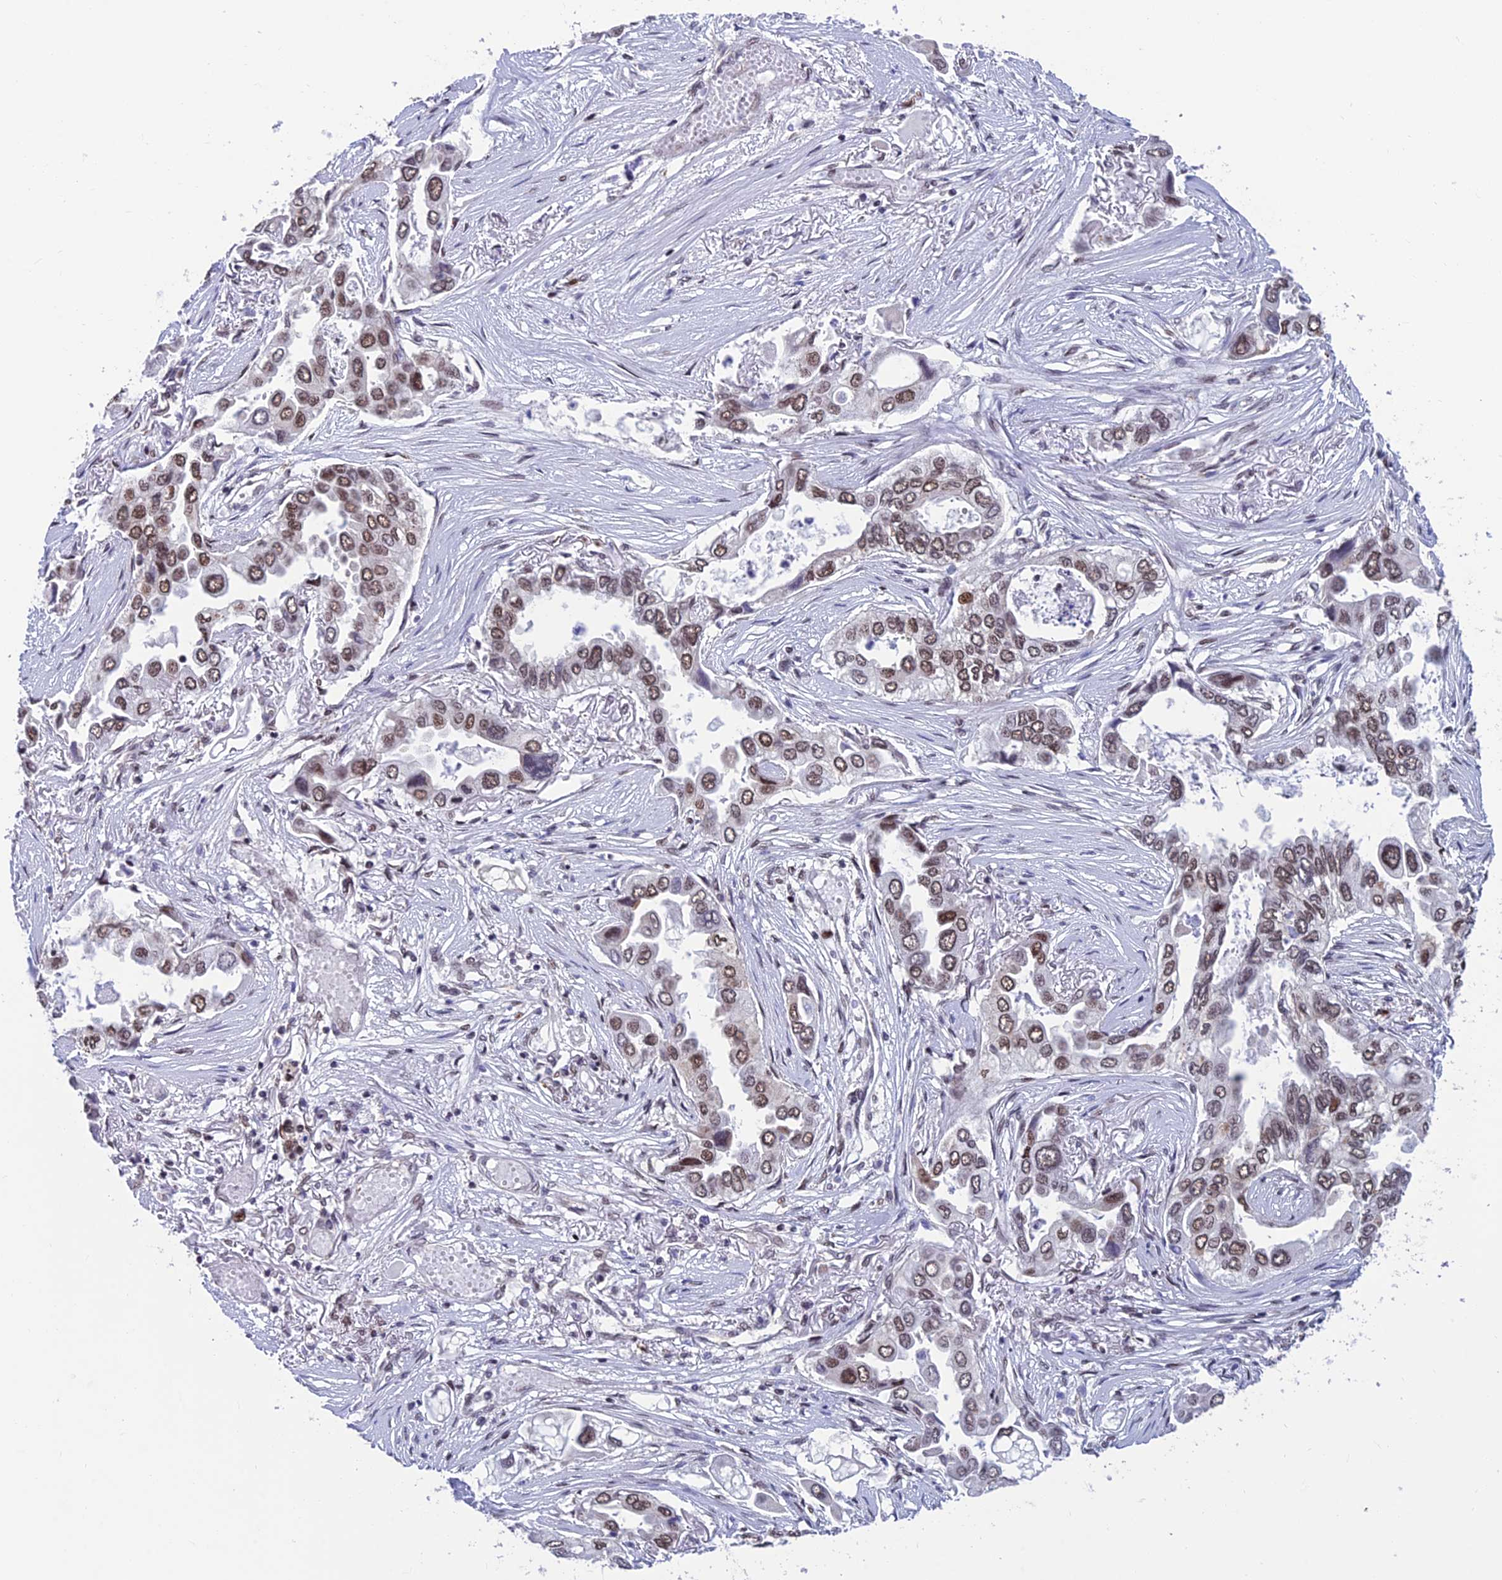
{"staining": {"intensity": "moderate", "quantity": ">75%", "location": "nuclear"}, "tissue": "lung cancer", "cell_type": "Tumor cells", "image_type": "cancer", "snomed": [{"axis": "morphology", "description": "Adenocarcinoma, NOS"}, {"axis": "topography", "description": "Lung"}], "caption": "Brown immunohistochemical staining in human lung cancer displays moderate nuclear positivity in about >75% of tumor cells.", "gene": "KIAA1191", "patient": {"sex": "female", "age": 76}}